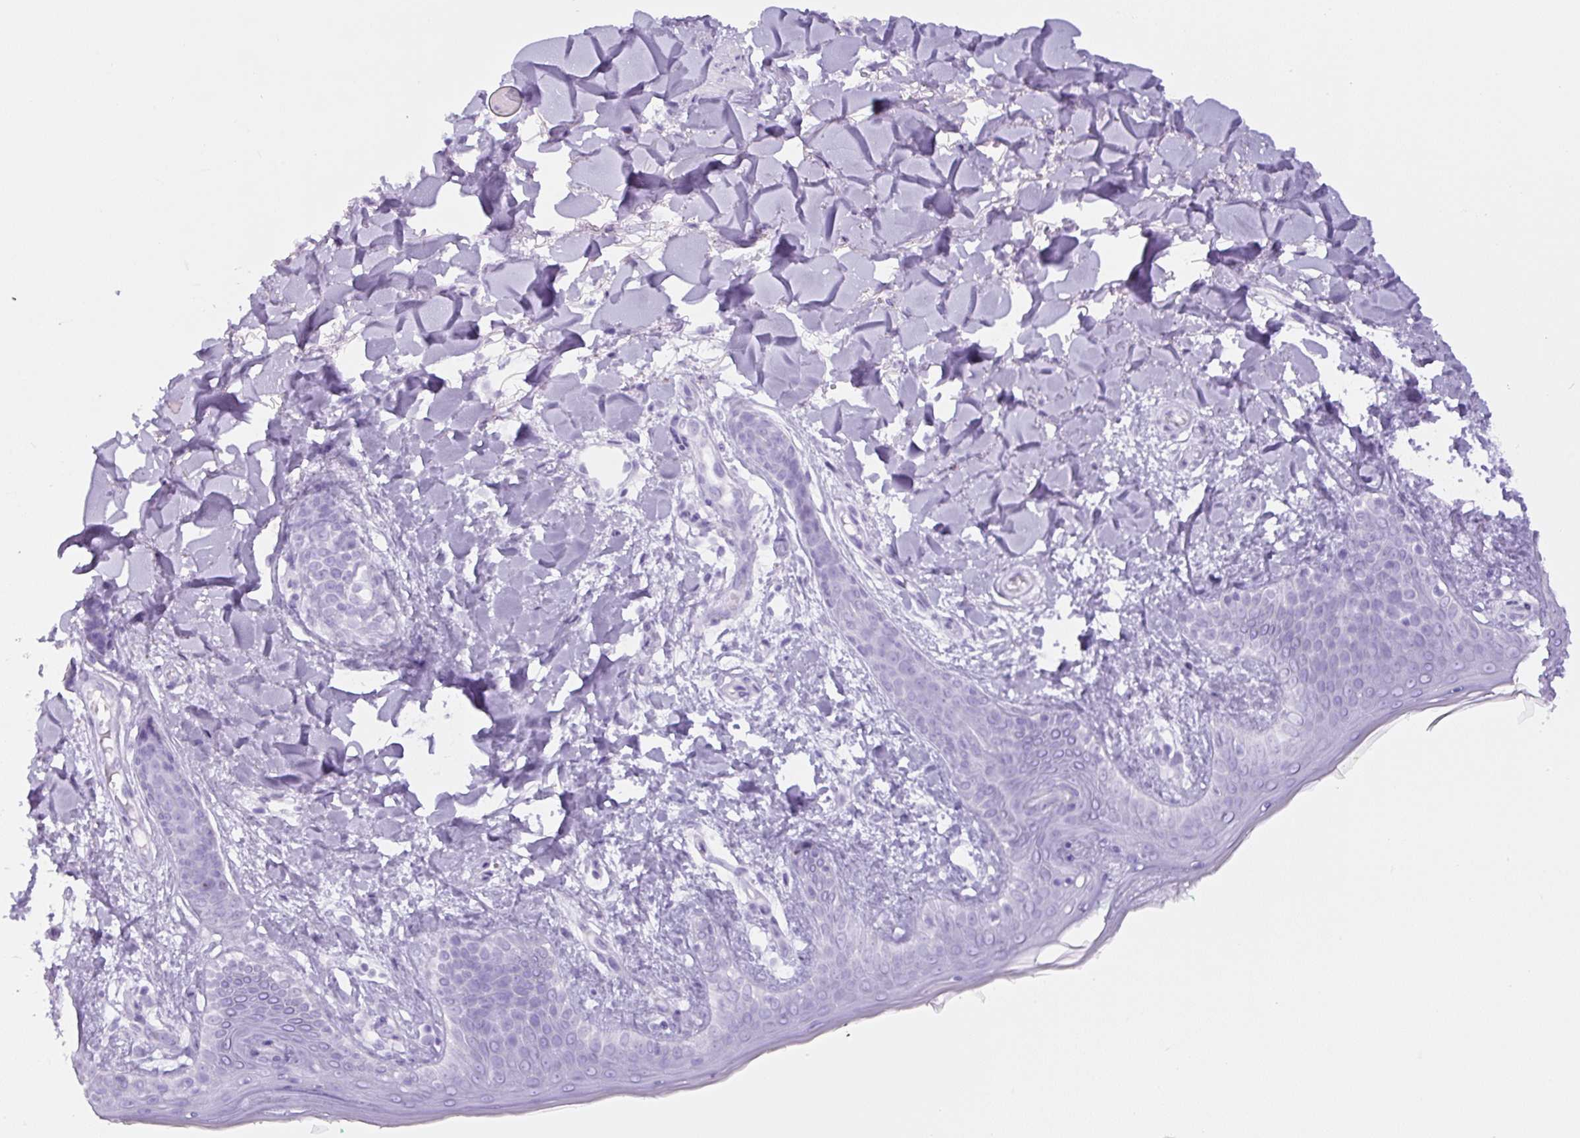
{"staining": {"intensity": "negative", "quantity": "none", "location": "none"}, "tissue": "skin", "cell_type": "Fibroblasts", "image_type": "normal", "snomed": [{"axis": "morphology", "description": "Normal tissue, NOS"}, {"axis": "topography", "description": "Skin"}], "caption": "High magnification brightfield microscopy of unremarkable skin stained with DAB (brown) and counterstained with hematoxylin (blue): fibroblasts show no significant positivity.", "gene": "TMEM151B", "patient": {"sex": "female", "age": 34}}